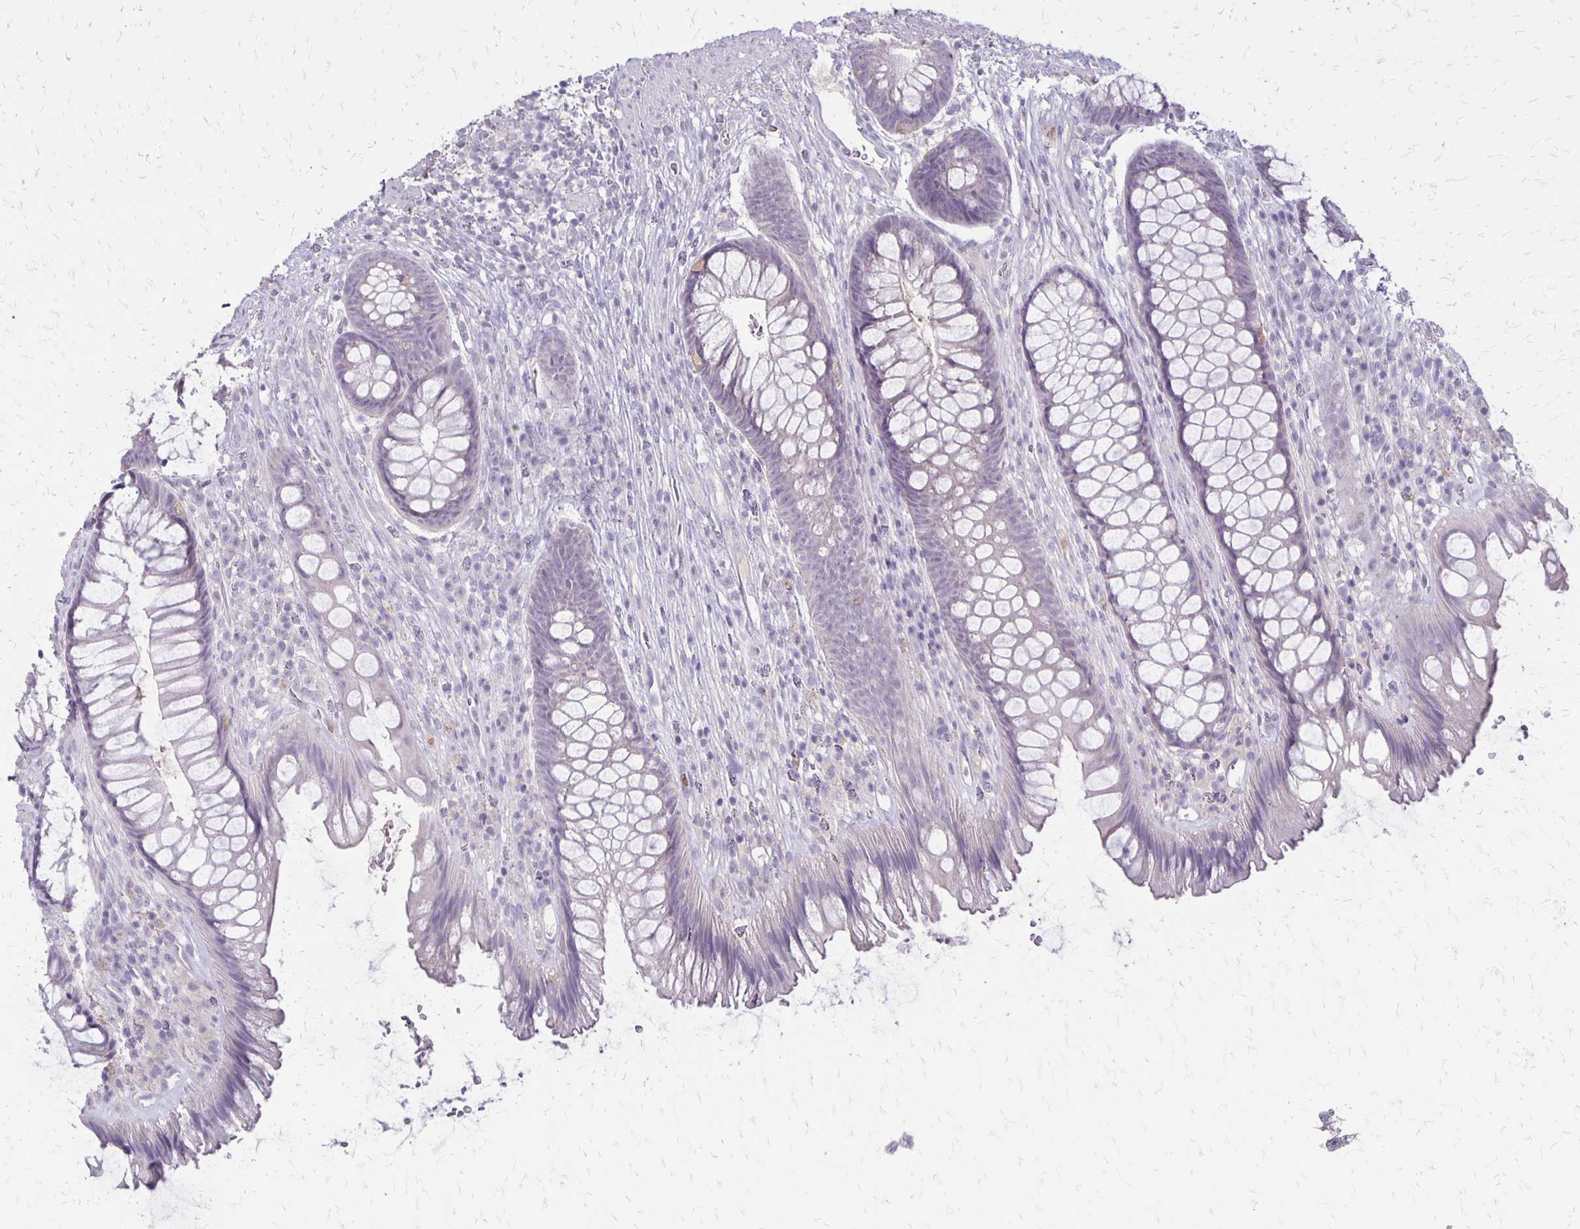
{"staining": {"intensity": "negative", "quantity": "none", "location": "none"}, "tissue": "rectum", "cell_type": "Glandular cells", "image_type": "normal", "snomed": [{"axis": "morphology", "description": "Normal tissue, NOS"}, {"axis": "topography", "description": "Rectum"}], "caption": "Histopathology image shows no protein staining in glandular cells of unremarkable rectum. Nuclei are stained in blue.", "gene": "SEPTIN5", "patient": {"sex": "male", "age": 53}}